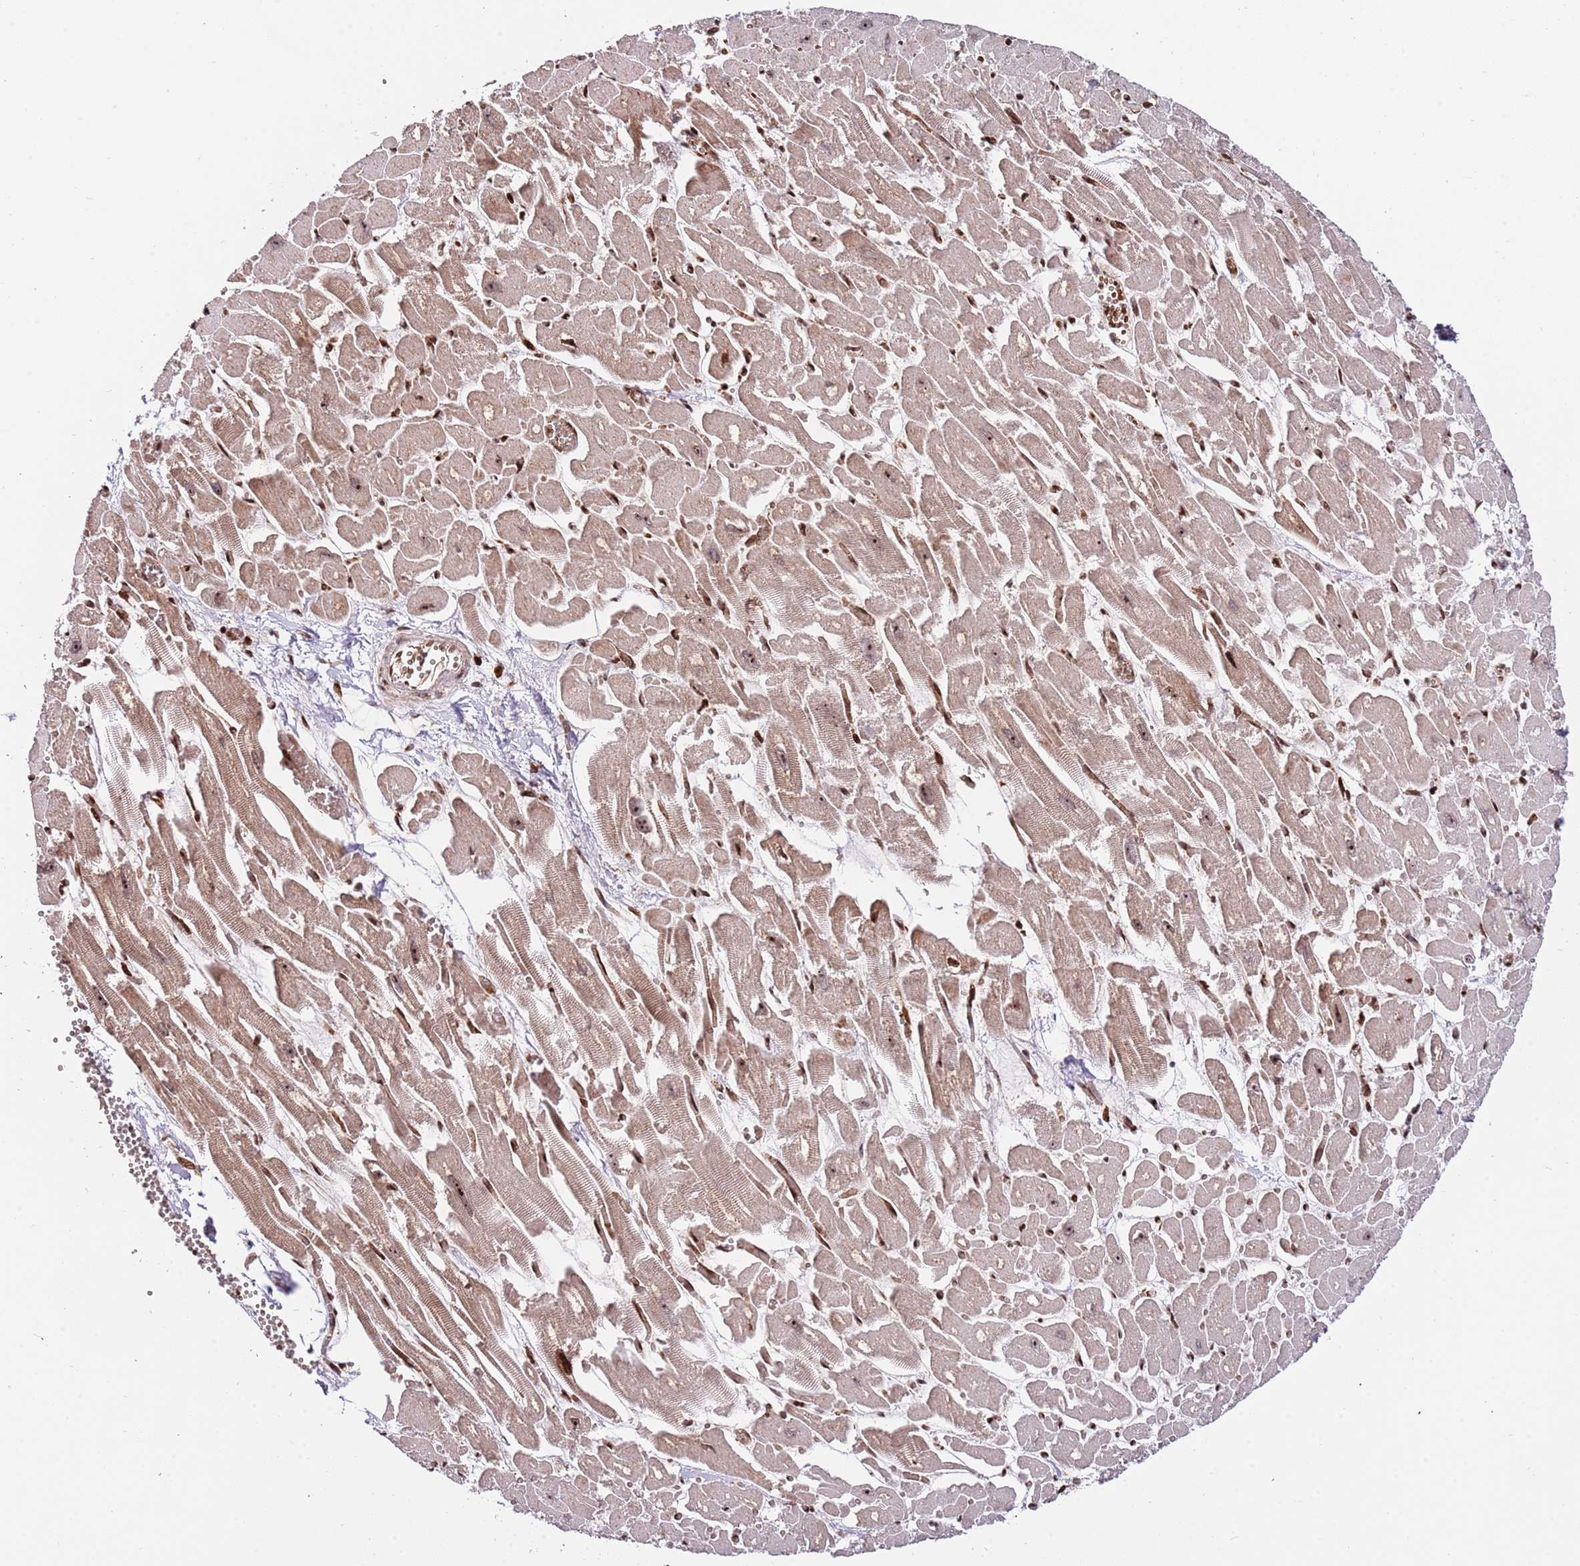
{"staining": {"intensity": "moderate", "quantity": ">75%", "location": "cytoplasmic/membranous,nuclear"}, "tissue": "heart muscle", "cell_type": "Cardiomyocytes", "image_type": "normal", "snomed": [{"axis": "morphology", "description": "Normal tissue, NOS"}, {"axis": "topography", "description": "Heart"}], "caption": "The micrograph exhibits a brown stain indicating the presence of a protein in the cytoplasmic/membranous,nuclear of cardiomyocytes in heart muscle. (Stains: DAB in brown, nuclei in blue, Microscopy: brightfield microscopy at high magnification).", "gene": "RIF1", "patient": {"sex": "male", "age": 54}}